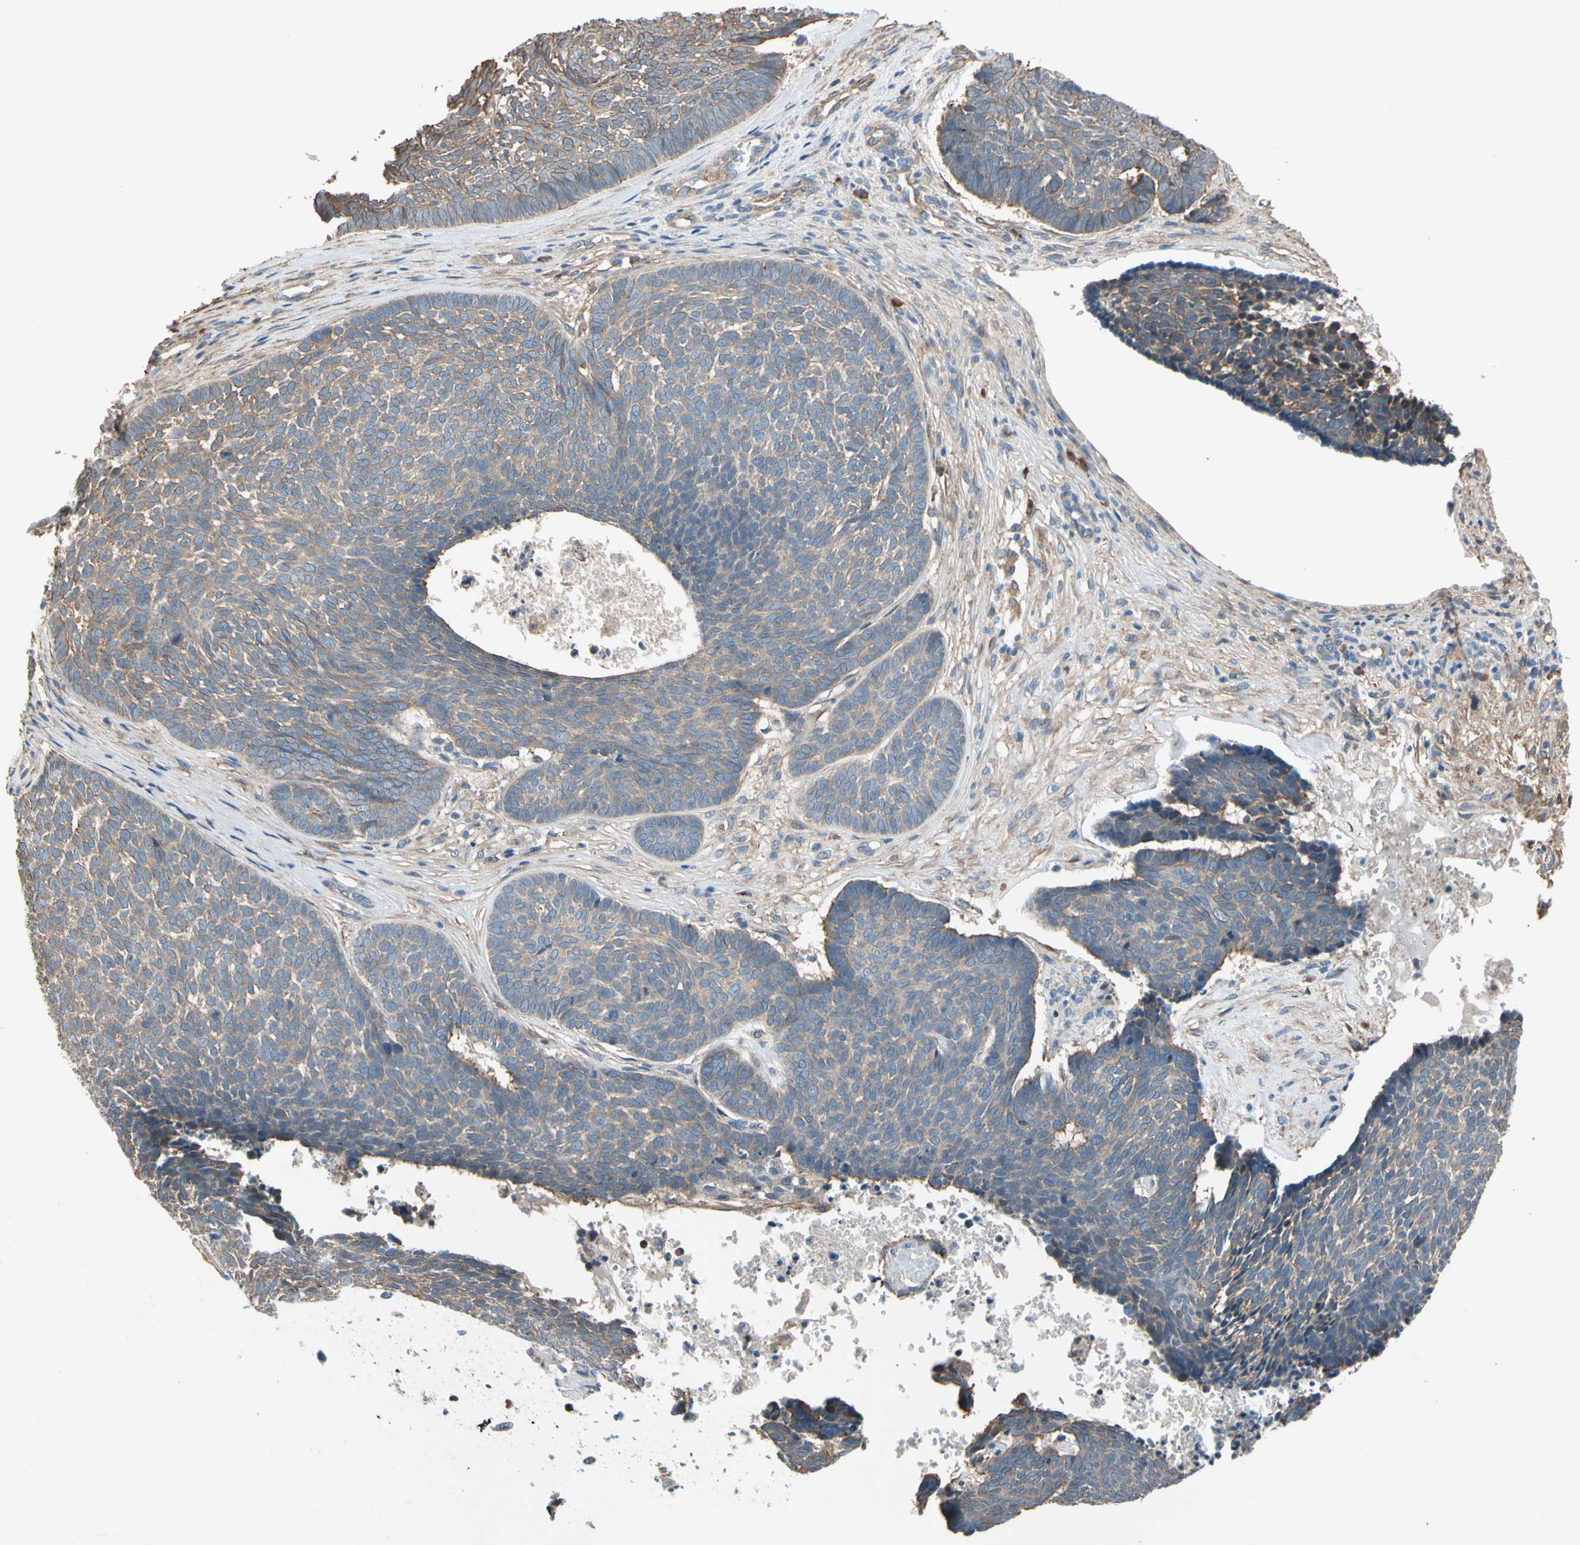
{"staining": {"intensity": "moderate", "quantity": ">75%", "location": "cytoplasmic/membranous"}, "tissue": "skin cancer", "cell_type": "Tumor cells", "image_type": "cancer", "snomed": [{"axis": "morphology", "description": "Basal cell carcinoma"}, {"axis": "topography", "description": "Skin"}], "caption": "Tumor cells exhibit medium levels of moderate cytoplasmic/membranous positivity in approximately >75% of cells in skin basal cell carcinoma.", "gene": "LIMK2", "patient": {"sex": "male", "age": 84}}